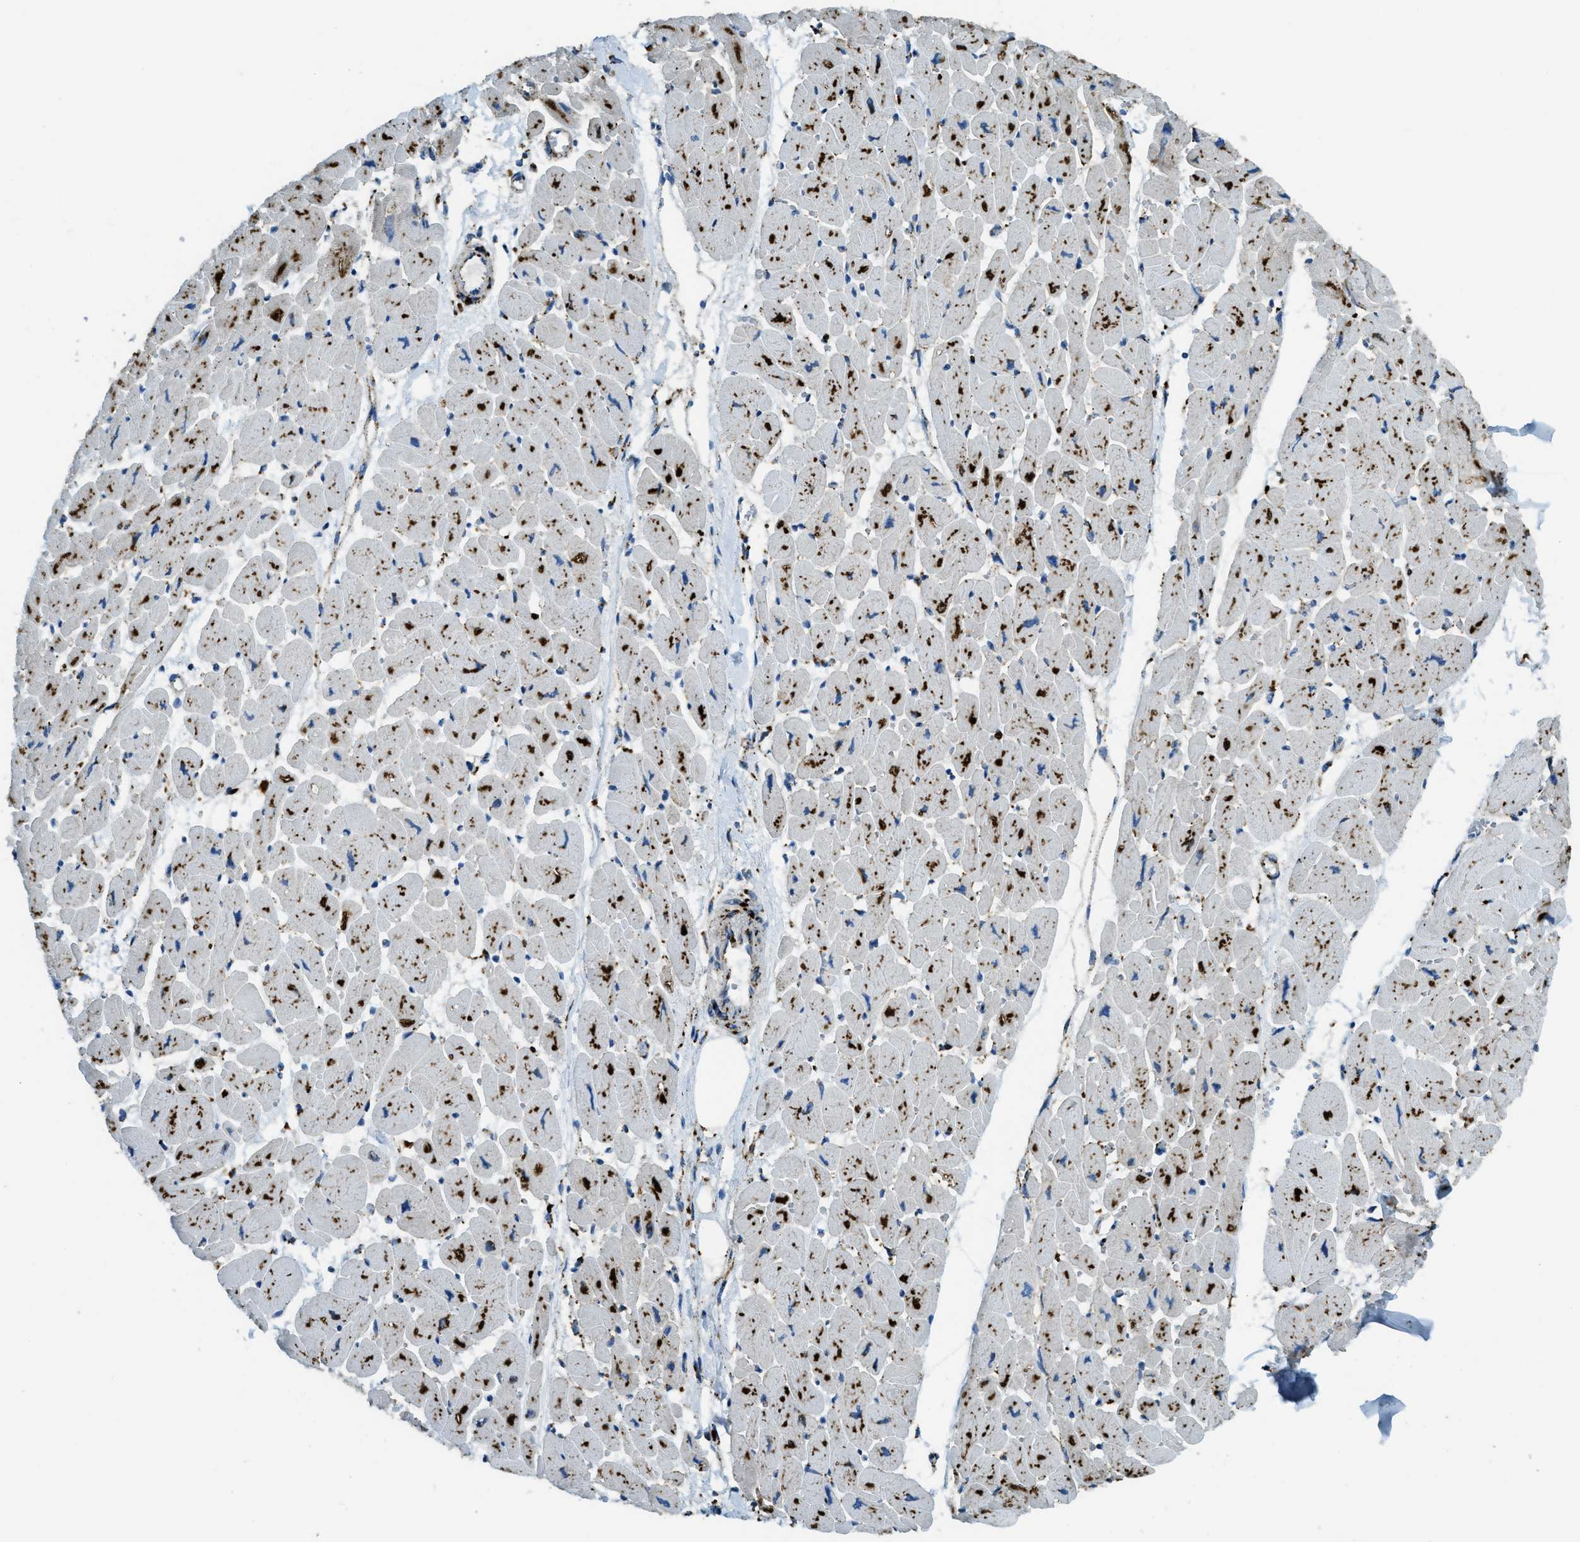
{"staining": {"intensity": "strong", "quantity": ">75%", "location": "cytoplasmic/membranous"}, "tissue": "heart muscle", "cell_type": "Cardiomyocytes", "image_type": "normal", "snomed": [{"axis": "morphology", "description": "Normal tissue, NOS"}, {"axis": "topography", "description": "Heart"}], "caption": "Strong cytoplasmic/membranous positivity for a protein is present in about >75% of cardiomyocytes of normal heart muscle using immunohistochemistry.", "gene": "SCARB2", "patient": {"sex": "female", "age": 54}}